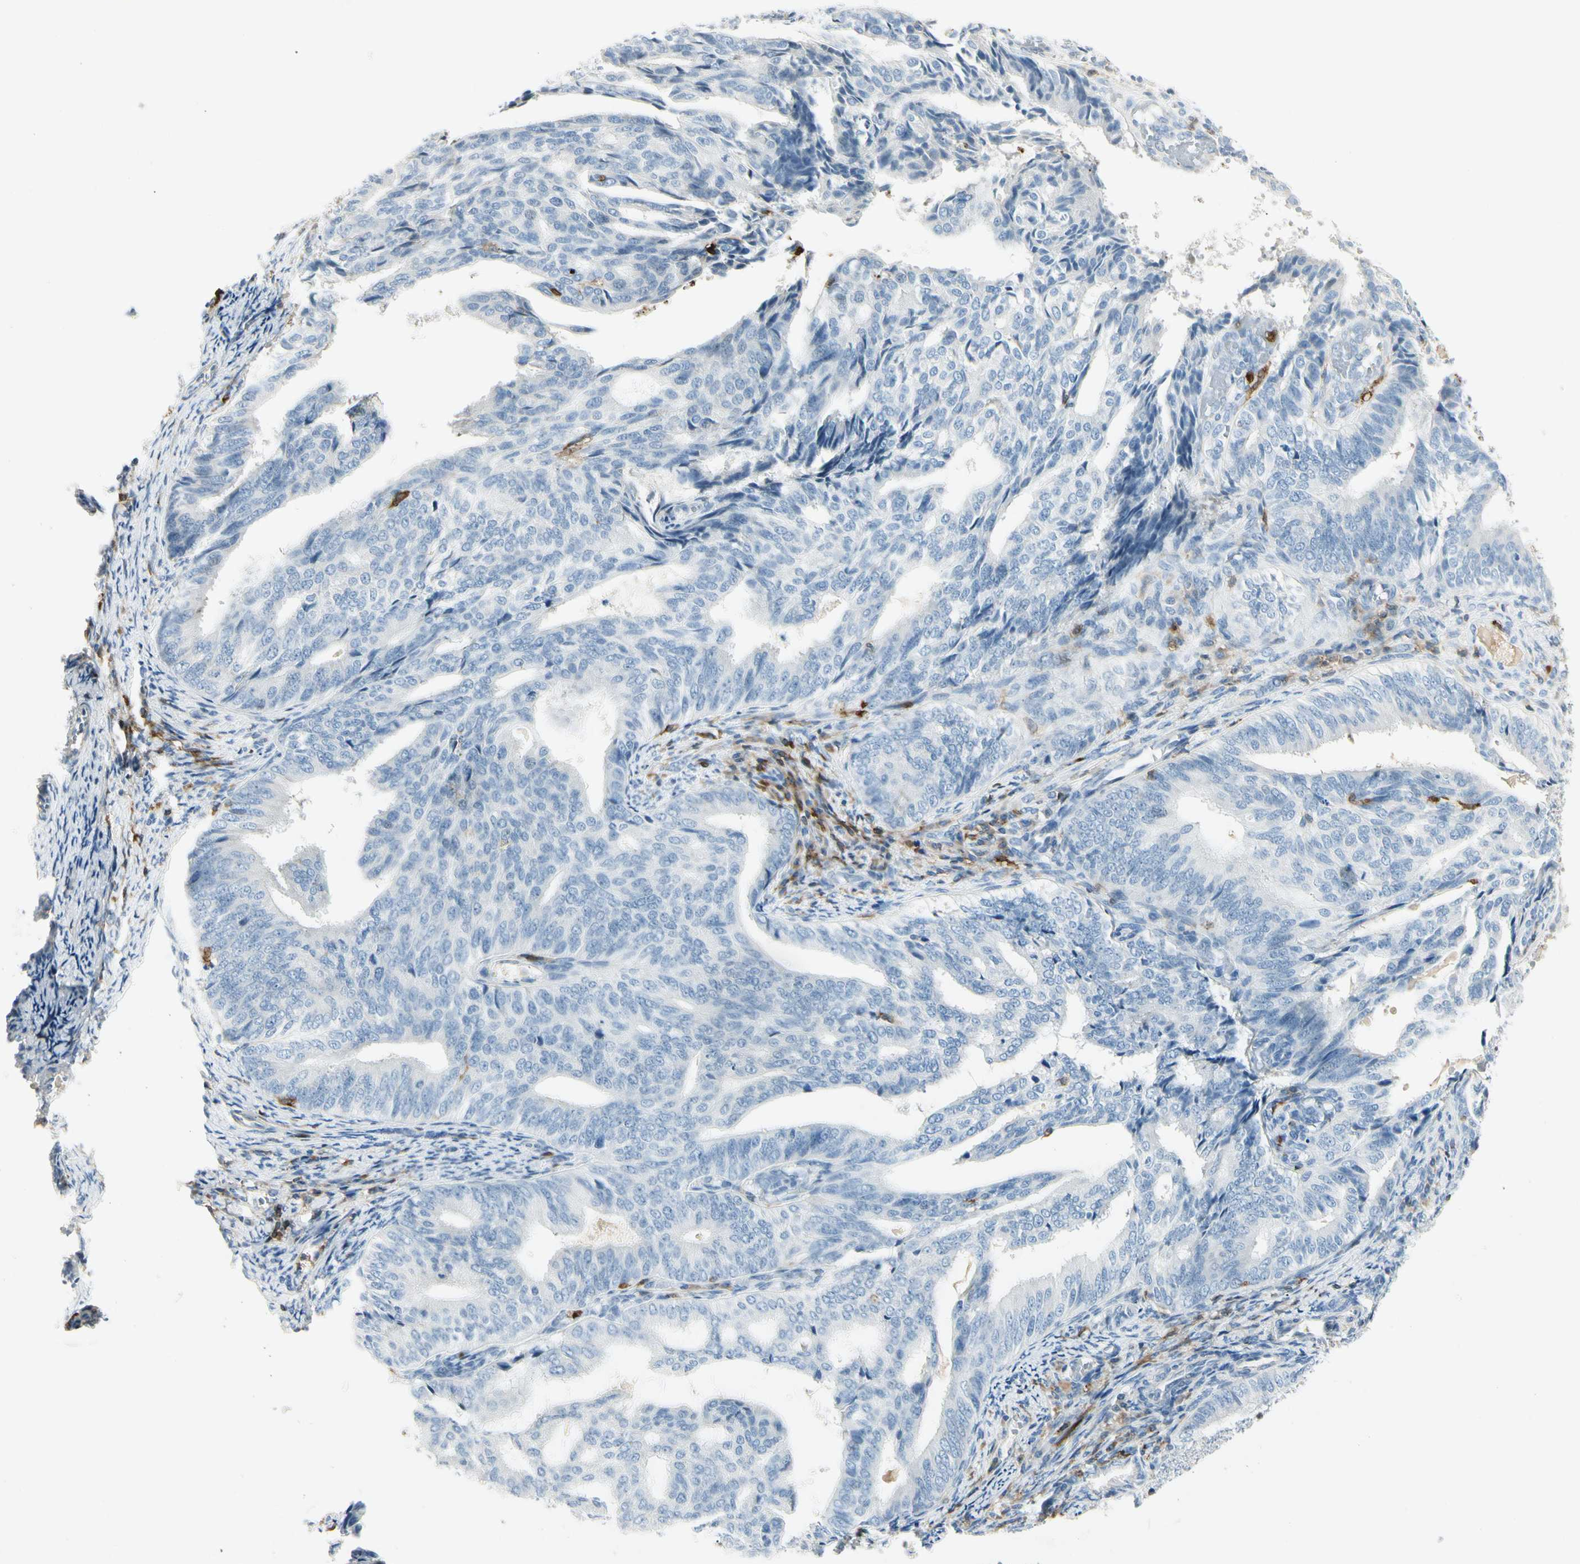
{"staining": {"intensity": "negative", "quantity": "none", "location": "none"}, "tissue": "endometrial cancer", "cell_type": "Tumor cells", "image_type": "cancer", "snomed": [{"axis": "morphology", "description": "Adenocarcinoma, NOS"}, {"axis": "topography", "description": "Endometrium"}], "caption": "This is a micrograph of immunohistochemistry staining of adenocarcinoma (endometrial), which shows no staining in tumor cells.", "gene": "ITGB2", "patient": {"sex": "female", "age": 58}}